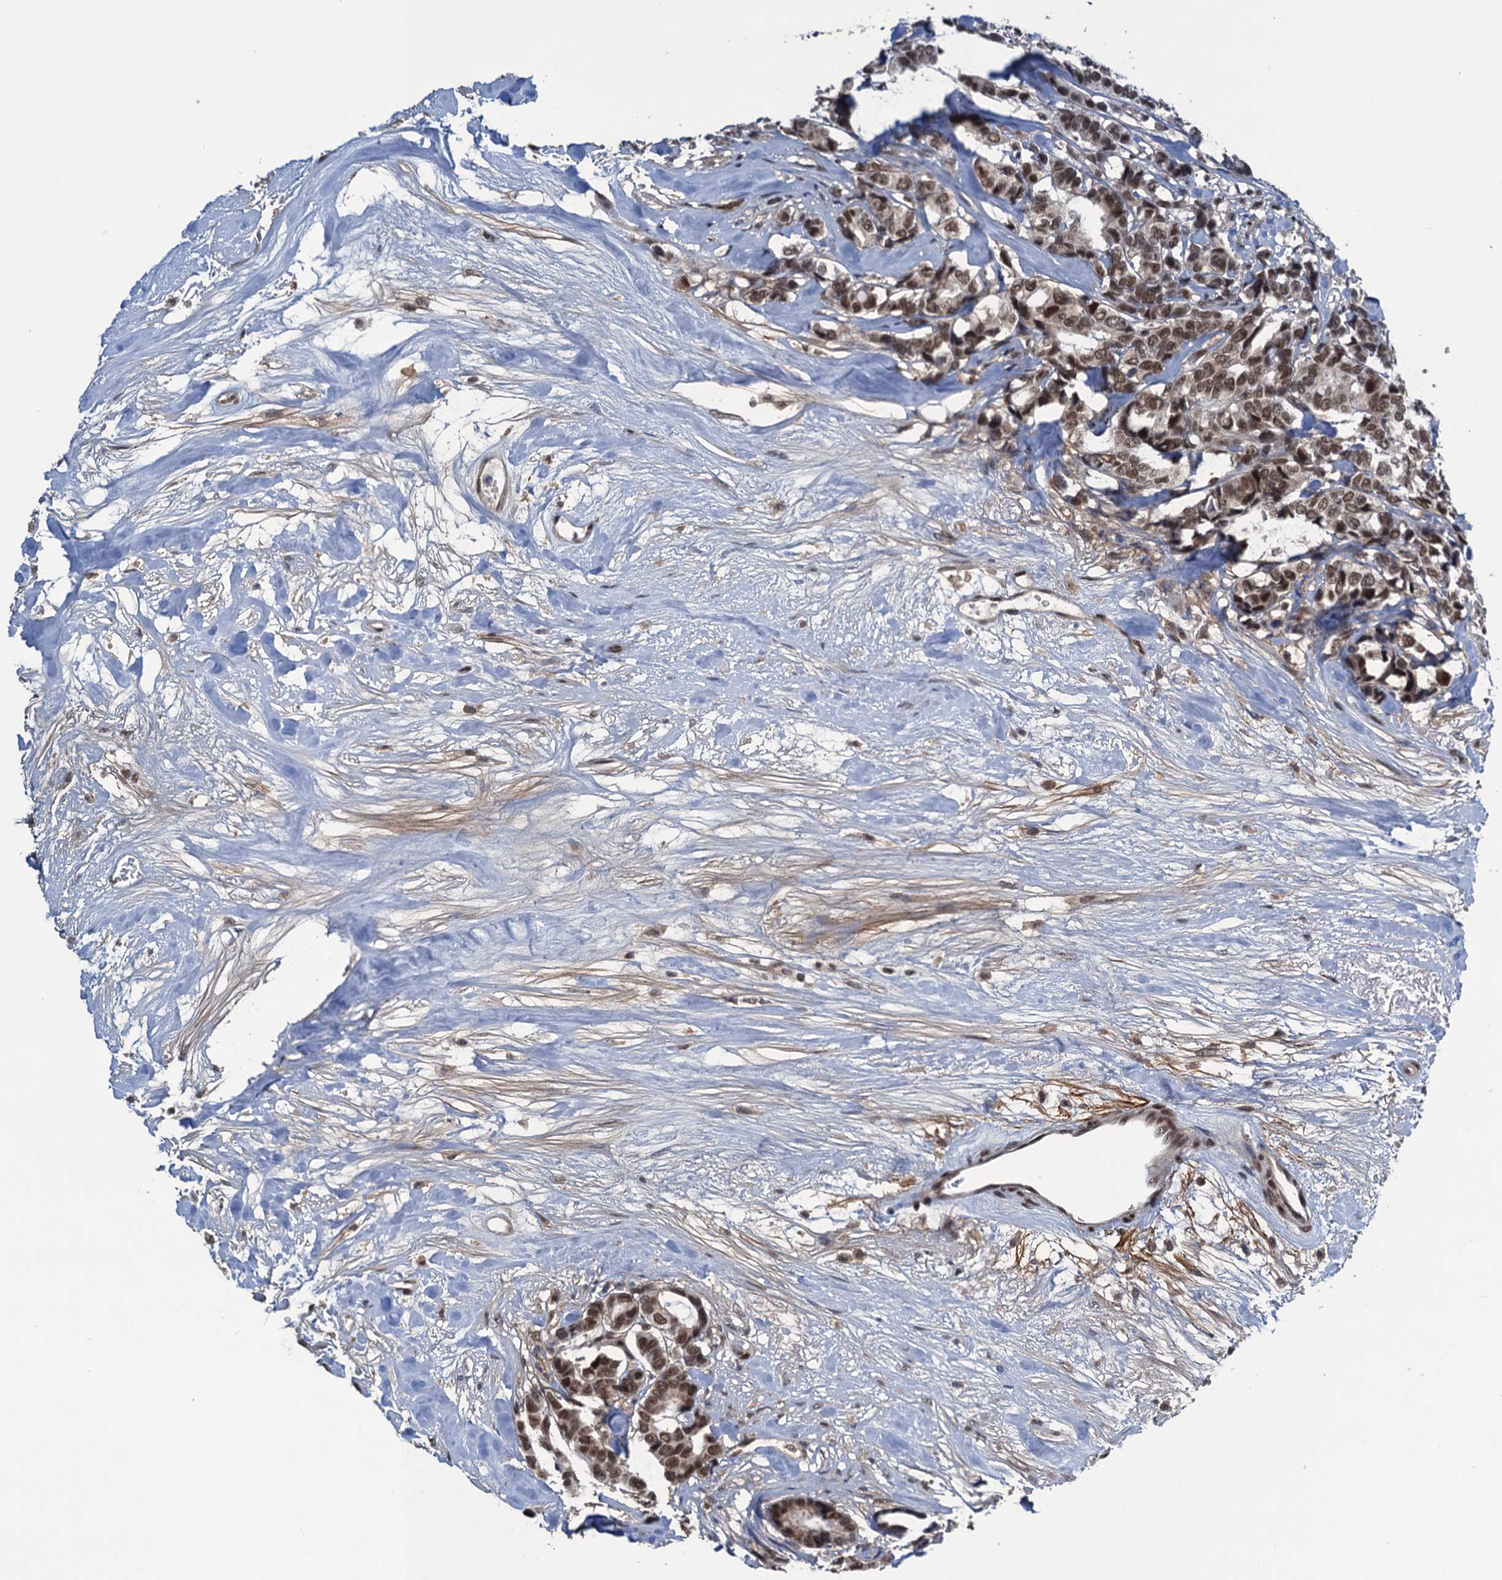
{"staining": {"intensity": "moderate", "quantity": ">75%", "location": "nuclear"}, "tissue": "breast cancer", "cell_type": "Tumor cells", "image_type": "cancer", "snomed": [{"axis": "morphology", "description": "Duct carcinoma"}, {"axis": "topography", "description": "Breast"}], "caption": "About >75% of tumor cells in invasive ductal carcinoma (breast) show moderate nuclear protein expression as visualized by brown immunohistochemical staining.", "gene": "SAE1", "patient": {"sex": "female", "age": 87}}